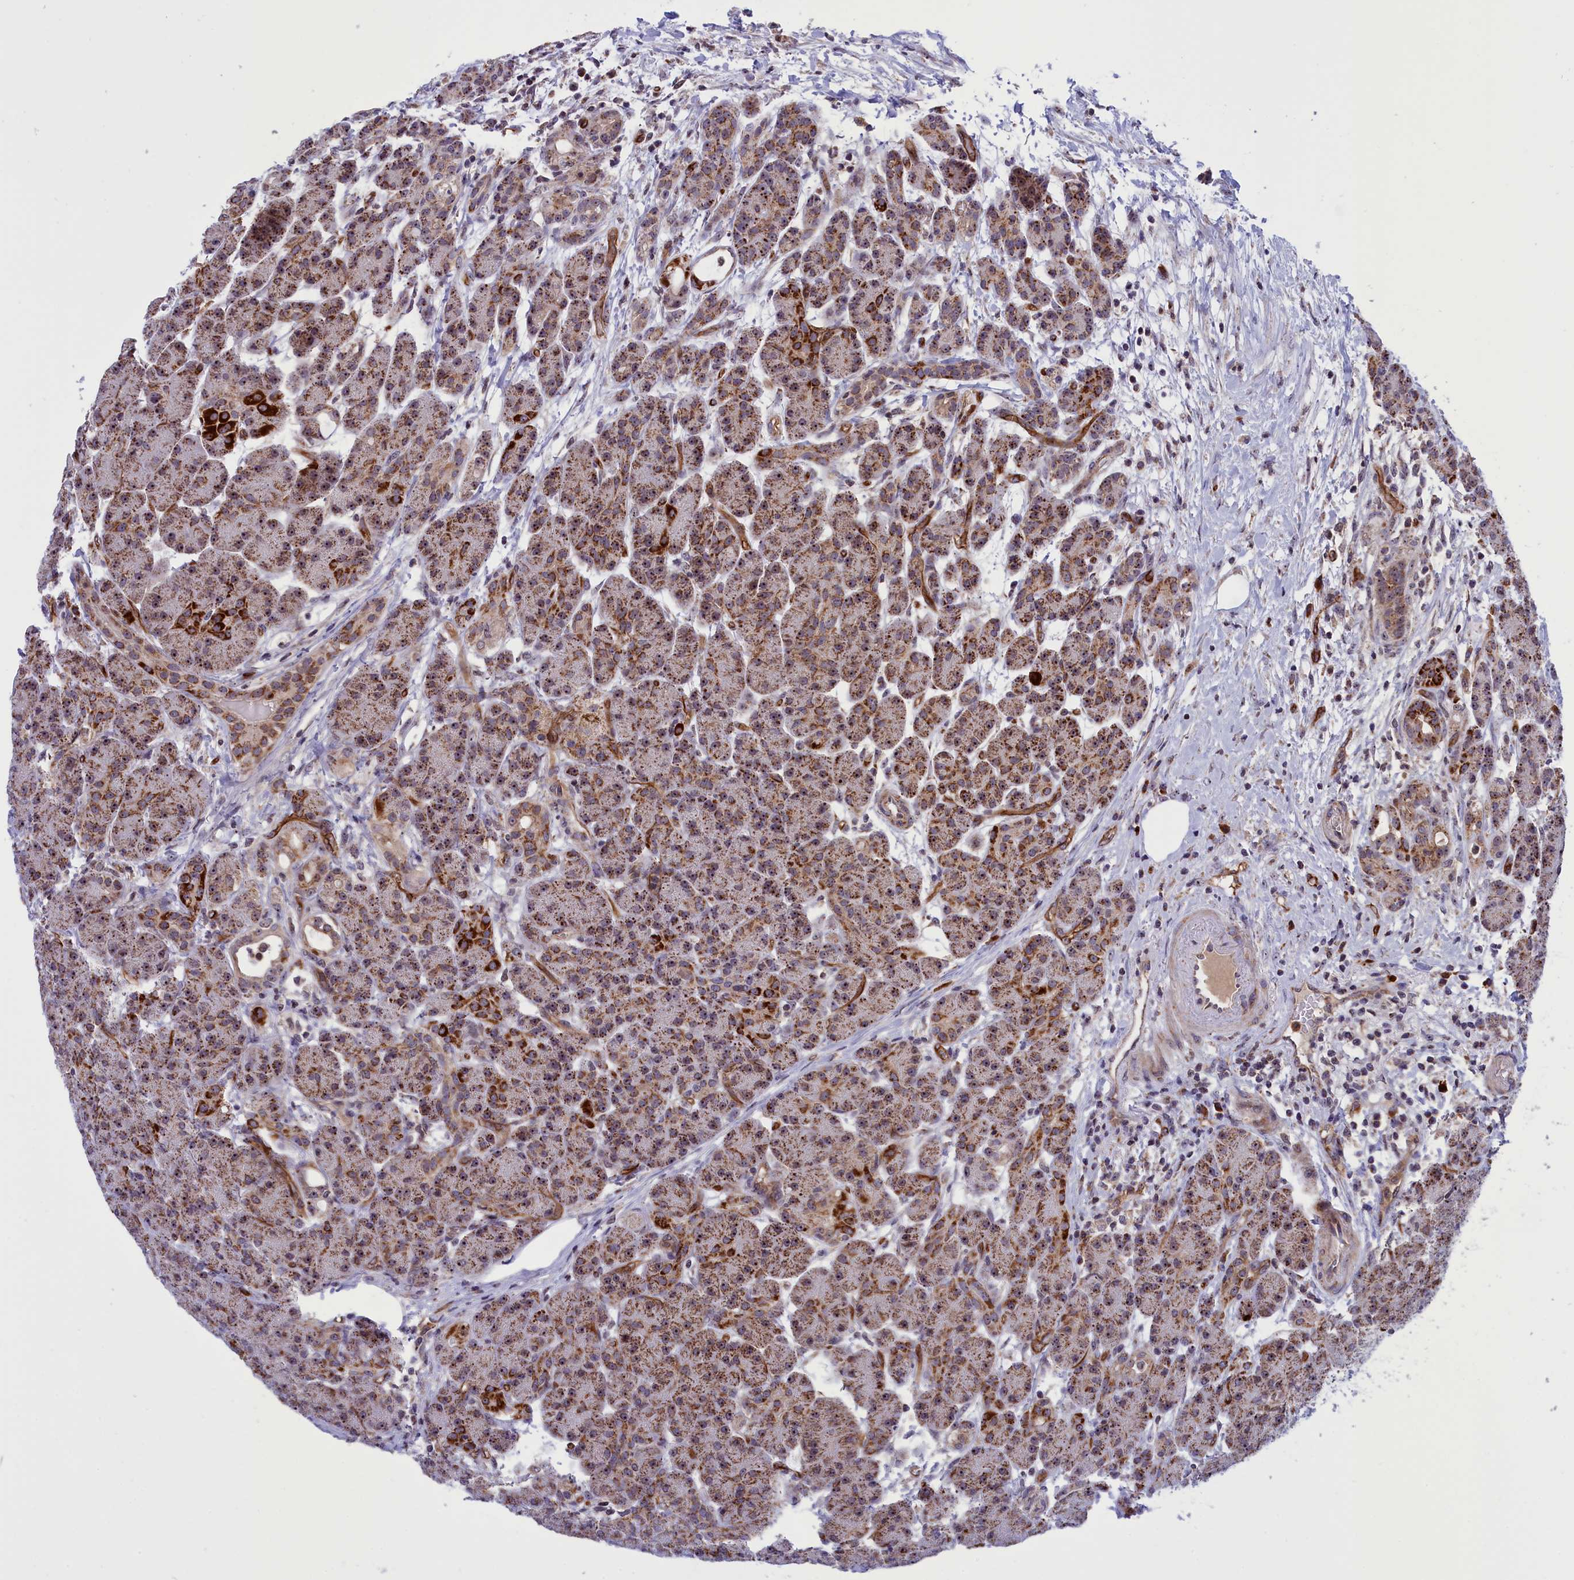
{"staining": {"intensity": "moderate", "quantity": ">75%", "location": "cytoplasmic/membranous"}, "tissue": "pancreas", "cell_type": "Exocrine glandular cells", "image_type": "normal", "snomed": [{"axis": "morphology", "description": "Normal tissue, NOS"}, {"axis": "topography", "description": "Pancreas"}], "caption": "IHC (DAB (3,3'-diaminobenzidine)) staining of benign pancreas displays moderate cytoplasmic/membranous protein expression in about >75% of exocrine glandular cells. (Brightfield microscopy of DAB IHC at high magnification).", "gene": "MPND", "patient": {"sex": "male", "age": 63}}